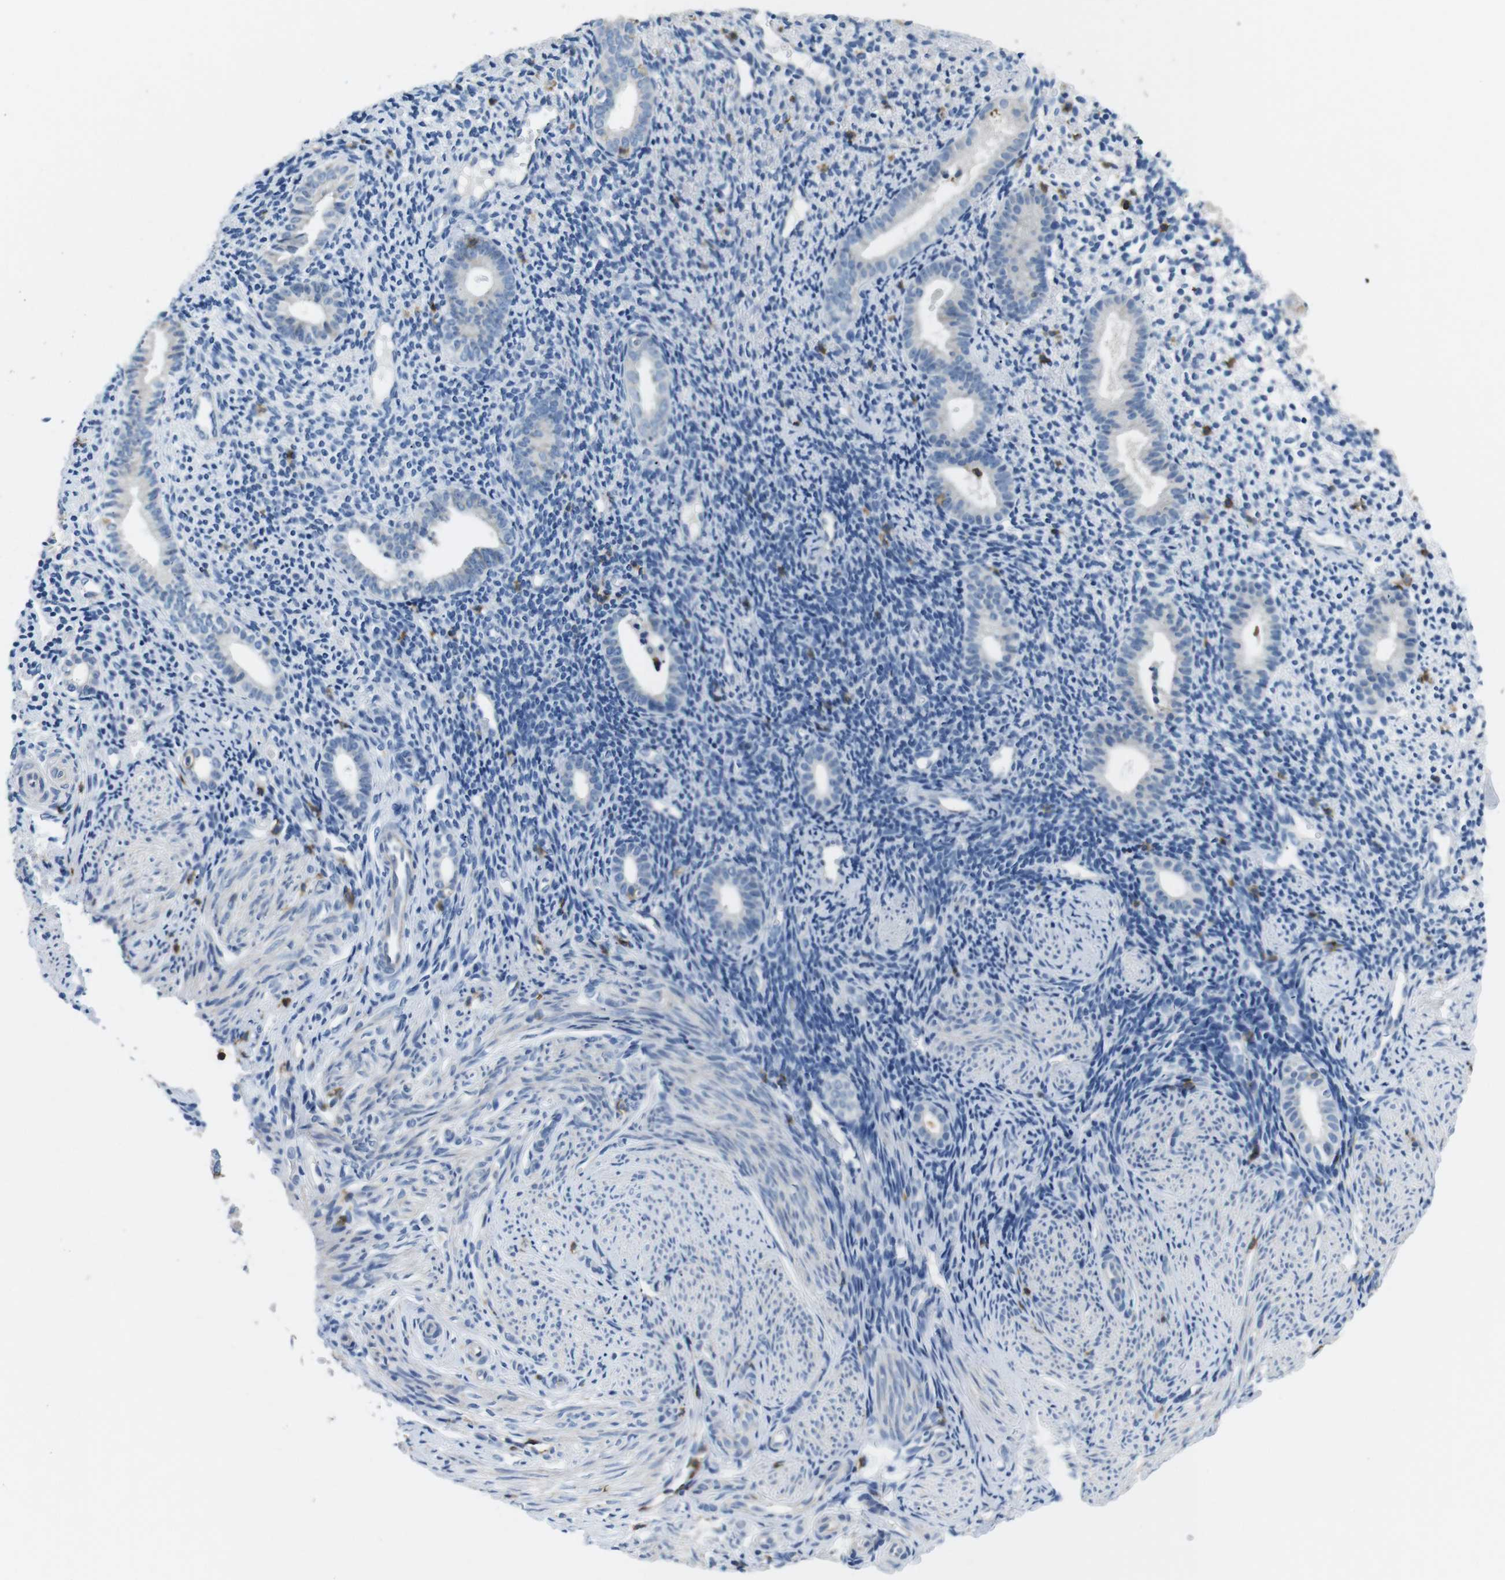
{"staining": {"intensity": "negative", "quantity": "none", "location": "none"}, "tissue": "endometrium", "cell_type": "Cells in endometrial stroma", "image_type": "normal", "snomed": [{"axis": "morphology", "description": "Normal tissue, NOS"}, {"axis": "topography", "description": "Endometrium"}], "caption": "This is an IHC histopathology image of unremarkable endometrium. There is no expression in cells in endometrial stroma.", "gene": "CD6", "patient": {"sex": "female", "age": 50}}